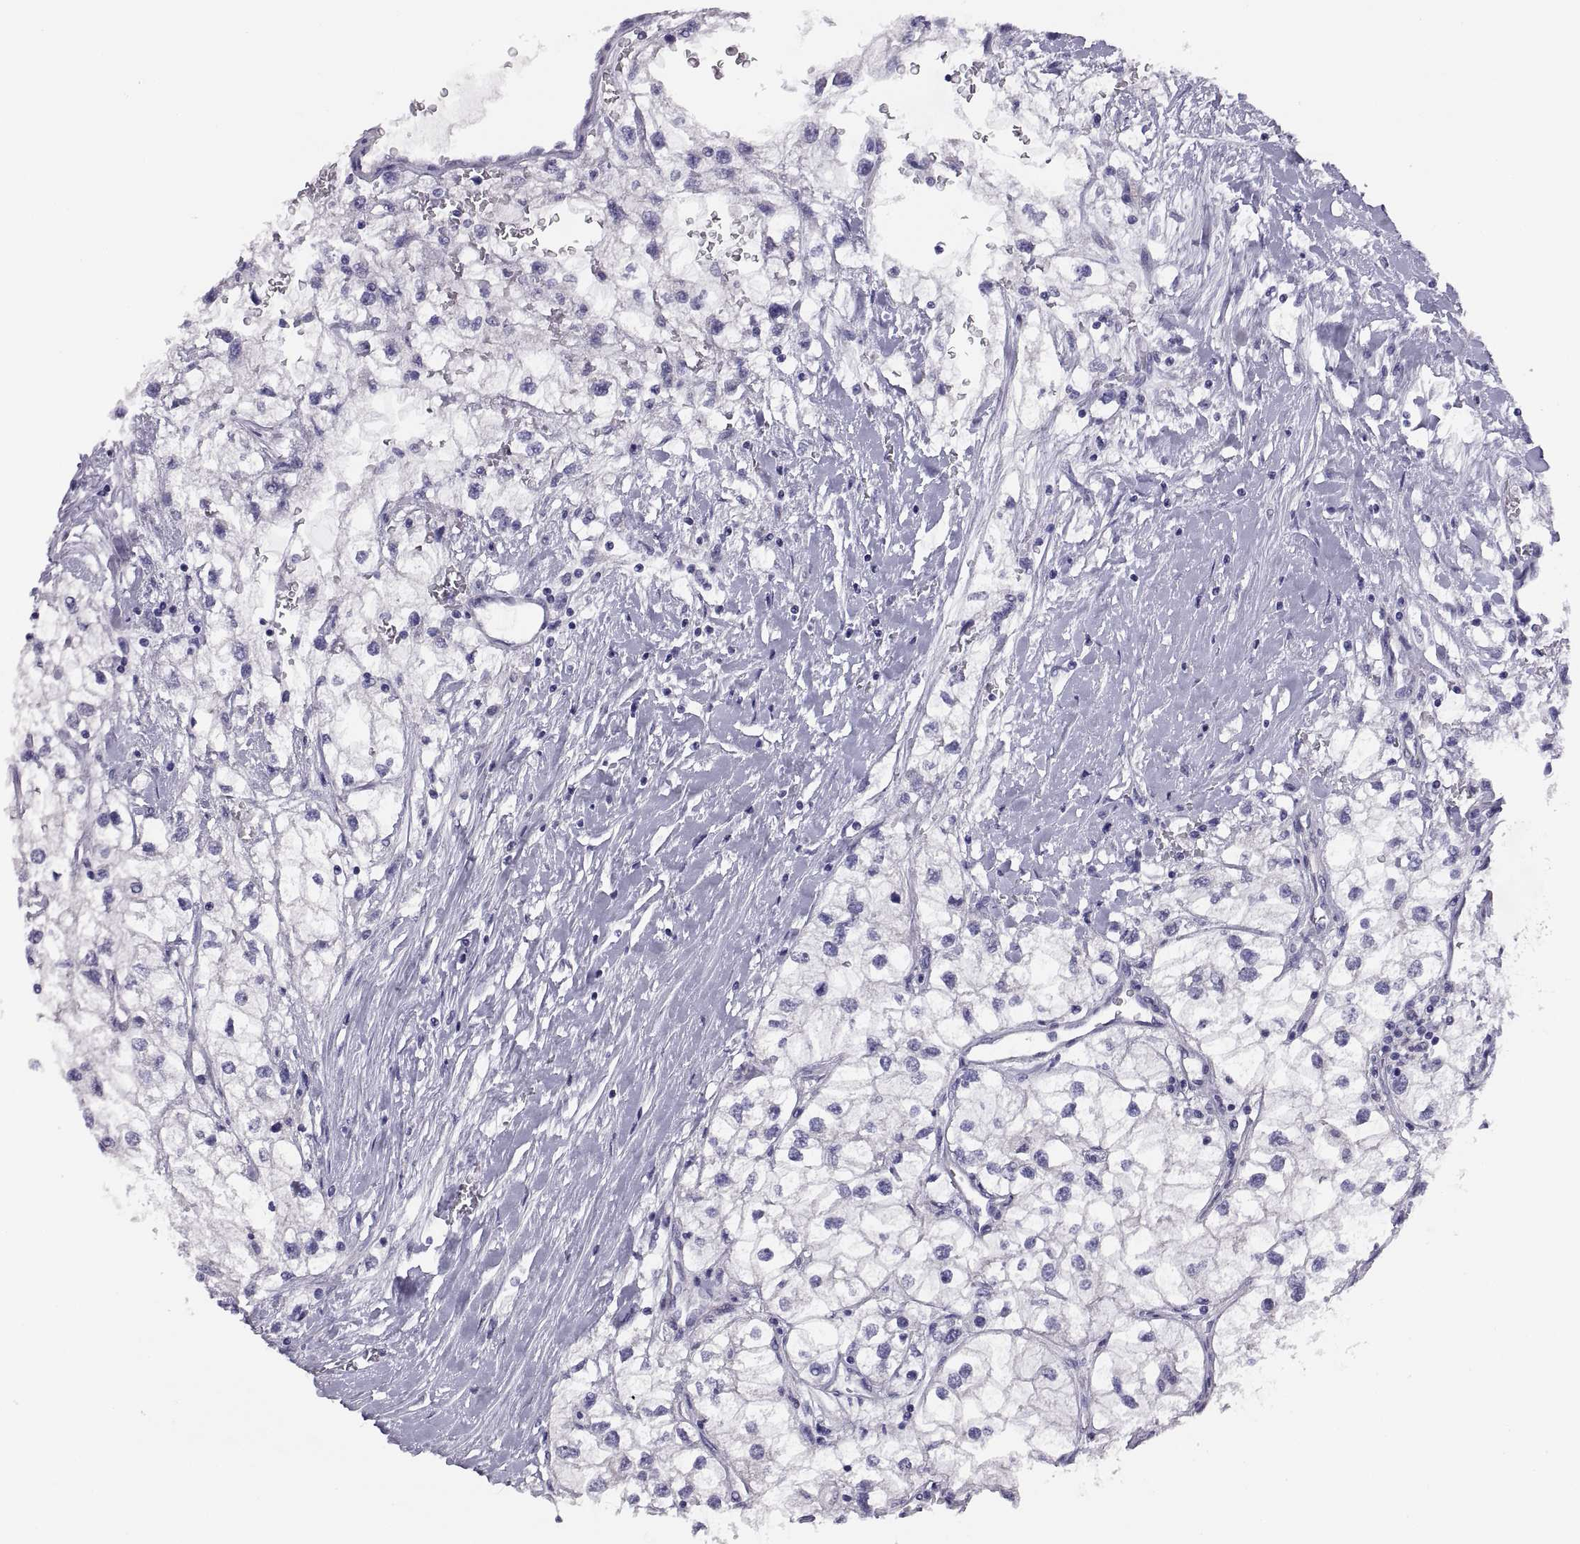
{"staining": {"intensity": "negative", "quantity": "none", "location": "none"}, "tissue": "renal cancer", "cell_type": "Tumor cells", "image_type": "cancer", "snomed": [{"axis": "morphology", "description": "Adenocarcinoma, NOS"}, {"axis": "topography", "description": "Kidney"}], "caption": "Immunohistochemical staining of adenocarcinoma (renal) exhibits no significant positivity in tumor cells.", "gene": "STRC", "patient": {"sex": "male", "age": 59}}